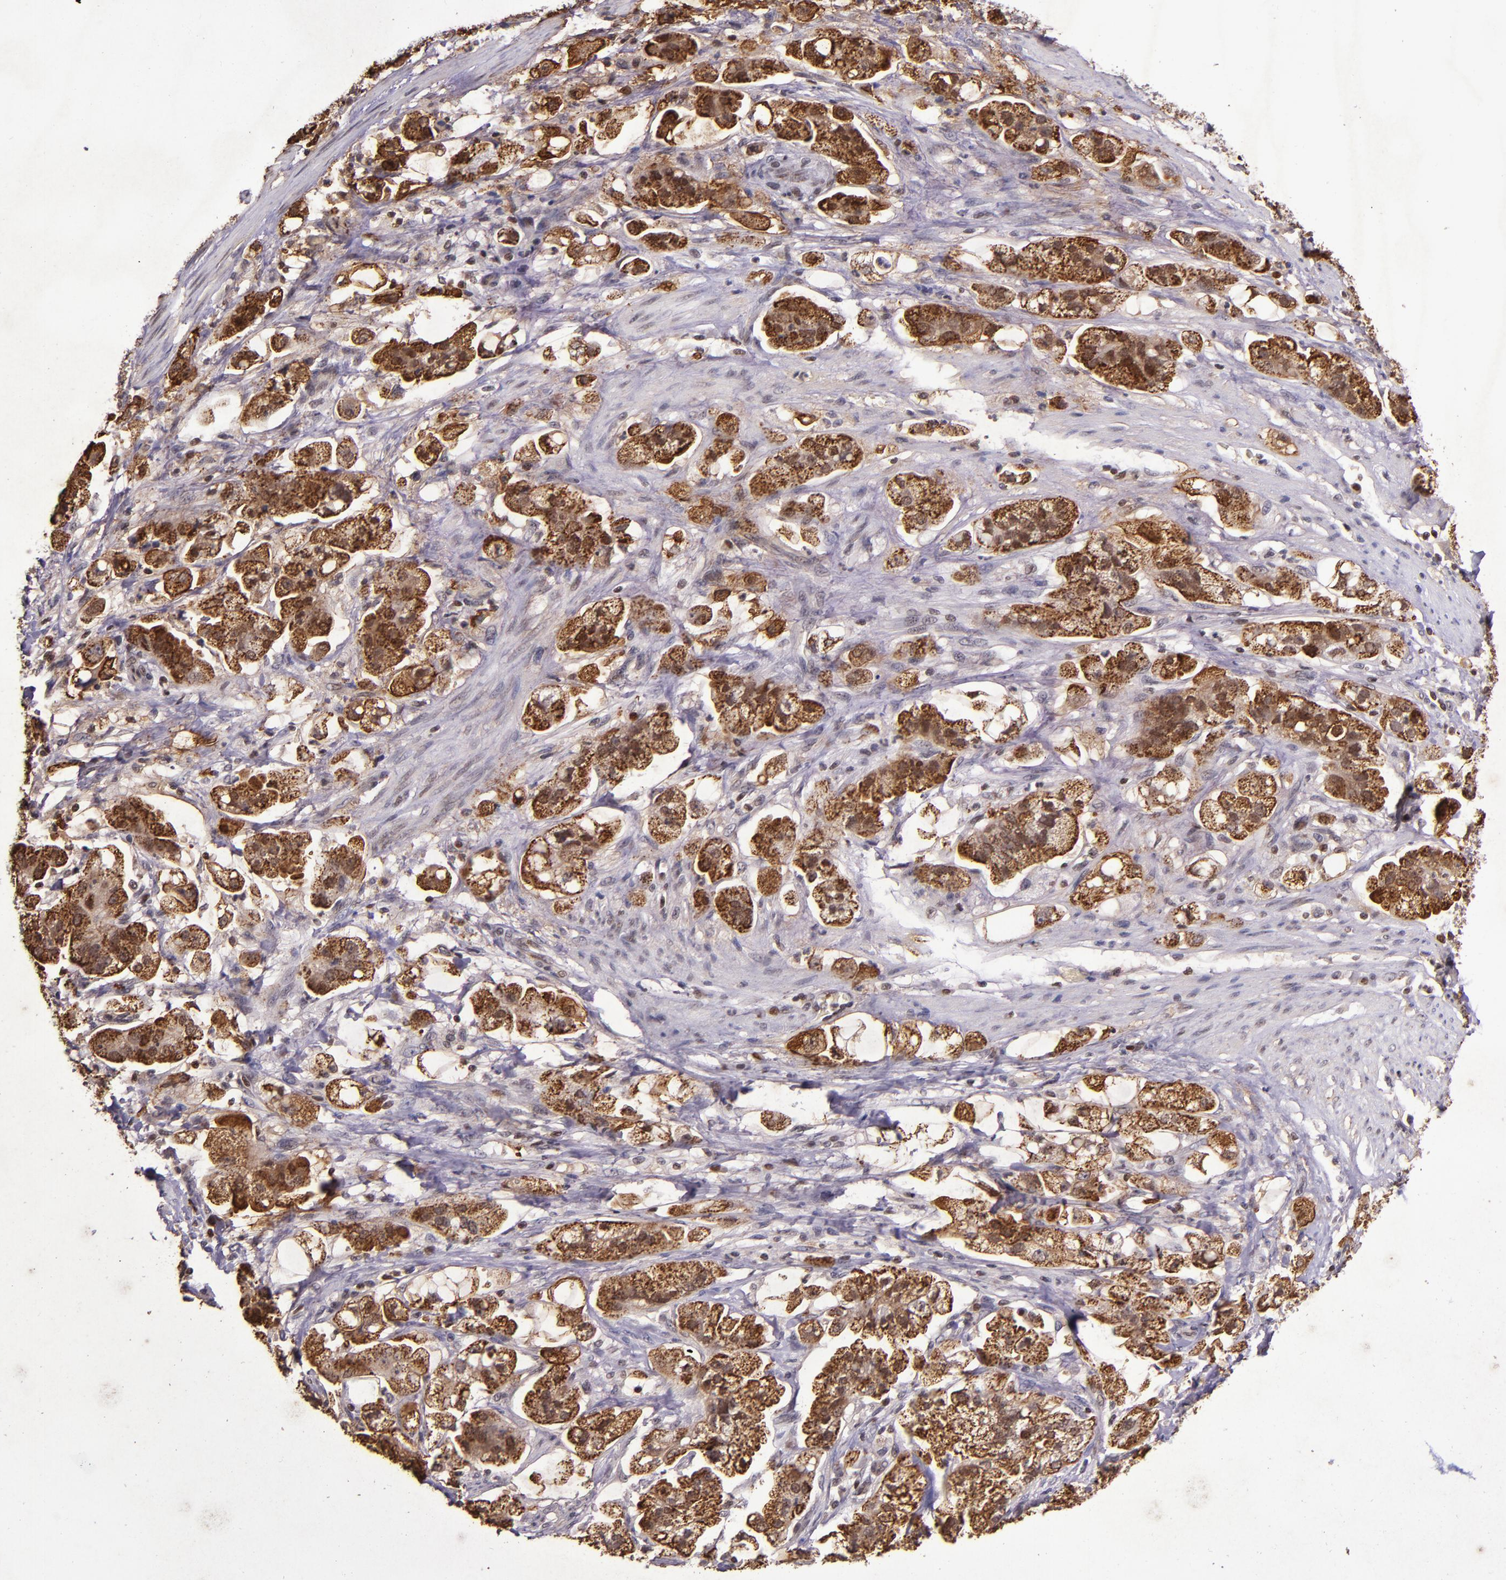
{"staining": {"intensity": "strong", "quantity": ">75%", "location": "cytoplasmic/membranous,nuclear"}, "tissue": "stomach cancer", "cell_type": "Tumor cells", "image_type": "cancer", "snomed": [{"axis": "morphology", "description": "Adenocarcinoma, NOS"}, {"axis": "topography", "description": "Stomach"}], "caption": "Strong cytoplasmic/membranous and nuclear positivity is present in about >75% of tumor cells in stomach adenocarcinoma.", "gene": "MGMT", "patient": {"sex": "male", "age": 62}}